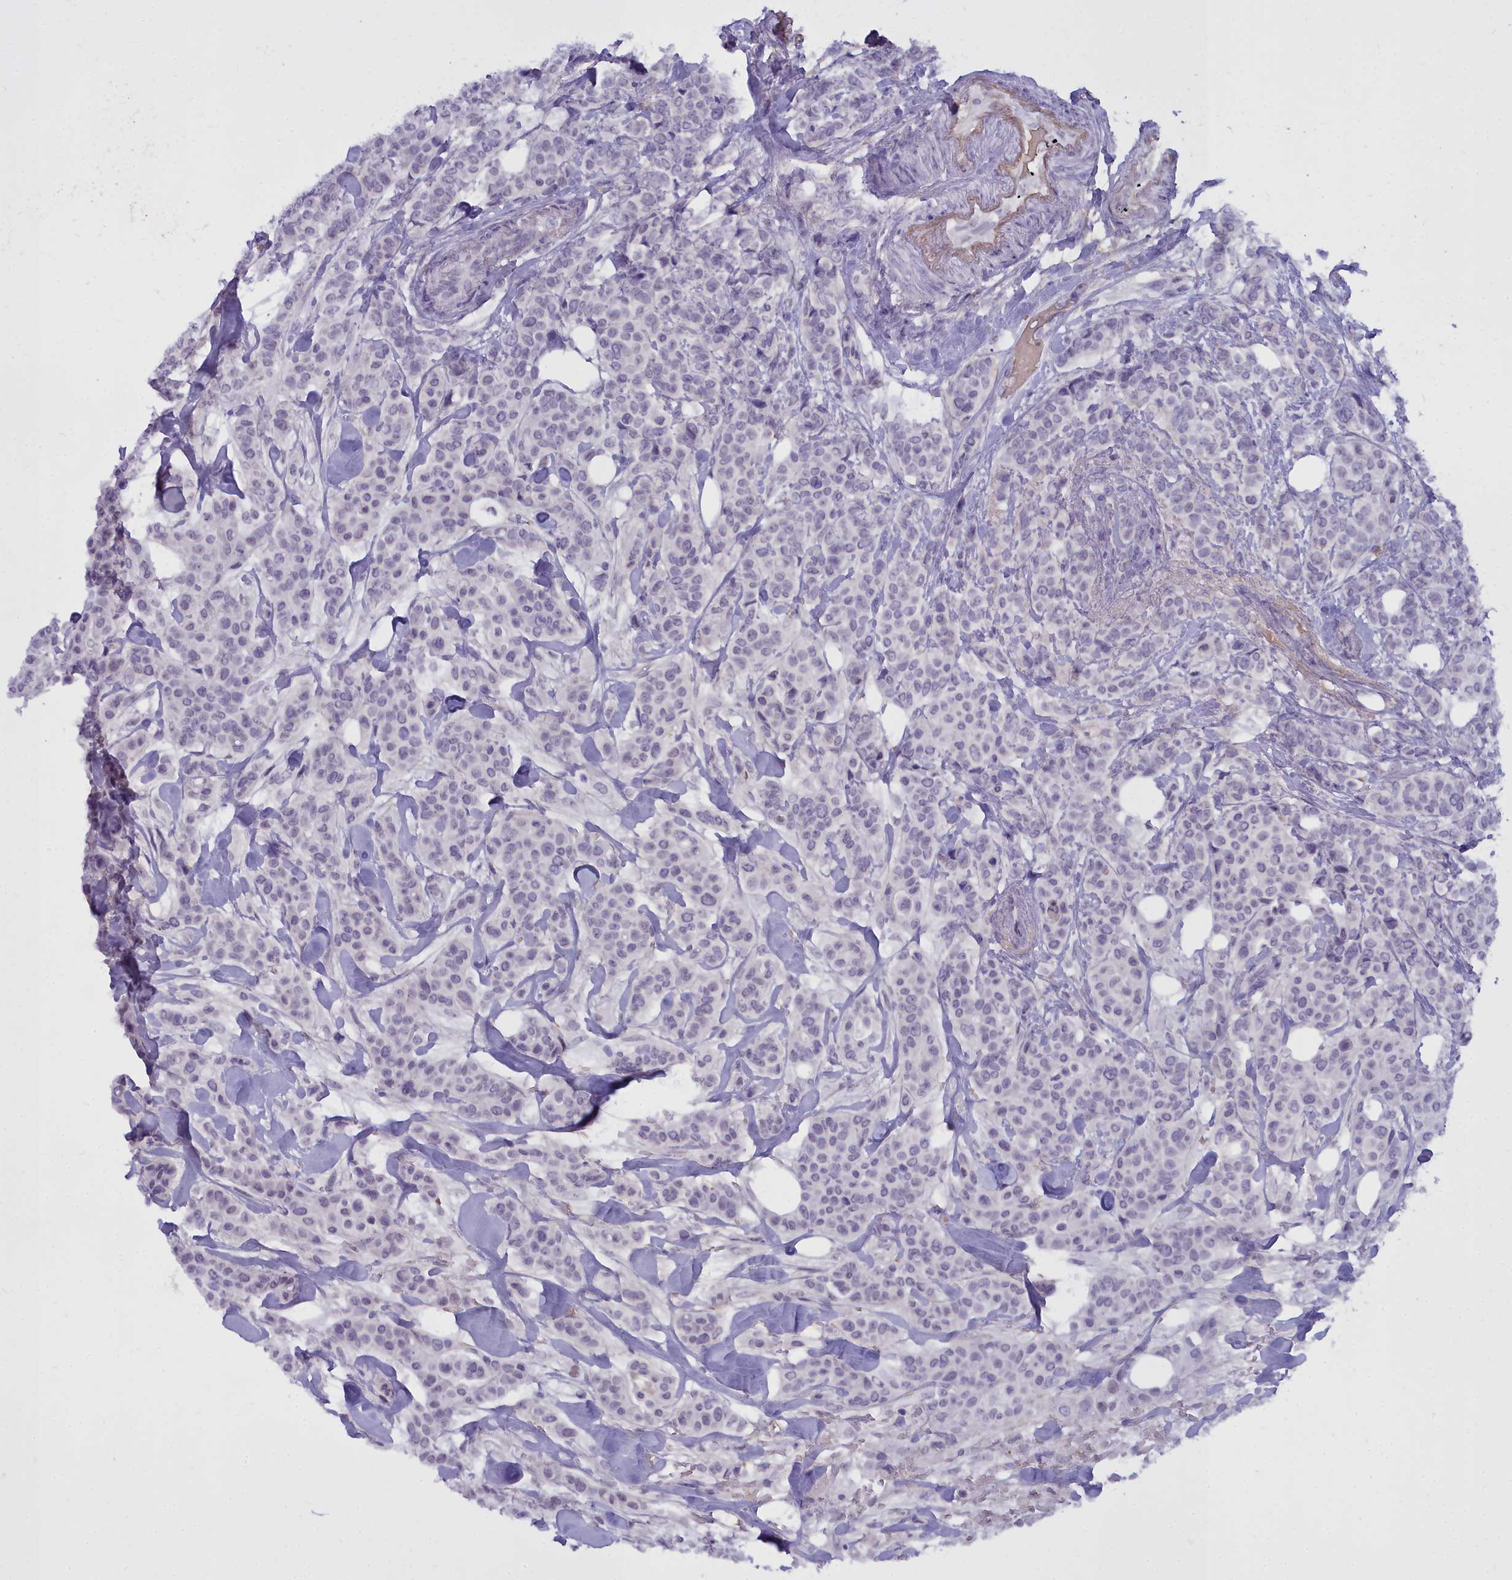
{"staining": {"intensity": "negative", "quantity": "none", "location": "none"}, "tissue": "breast cancer", "cell_type": "Tumor cells", "image_type": "cancer", "snomed": [{"axis": "morphology", "description": "Lobular carcinoma"}, {"axis": "topography", "description": "Breast"}], "caption": "DAB (3,3'-diaminobenzidine) immunohistochemical staining of lobular carcinoma (breast) displays no significant positivity in tumor cells. The staining was performed using DAB (3,3'-diaminobenzidine) to visualize the protein expression in brown, while the nuclei were stained in blue with hematoxylin (Magnification: 20x).", "gene": "OSTN", "patient": {"sex": "female", "age": 51}}